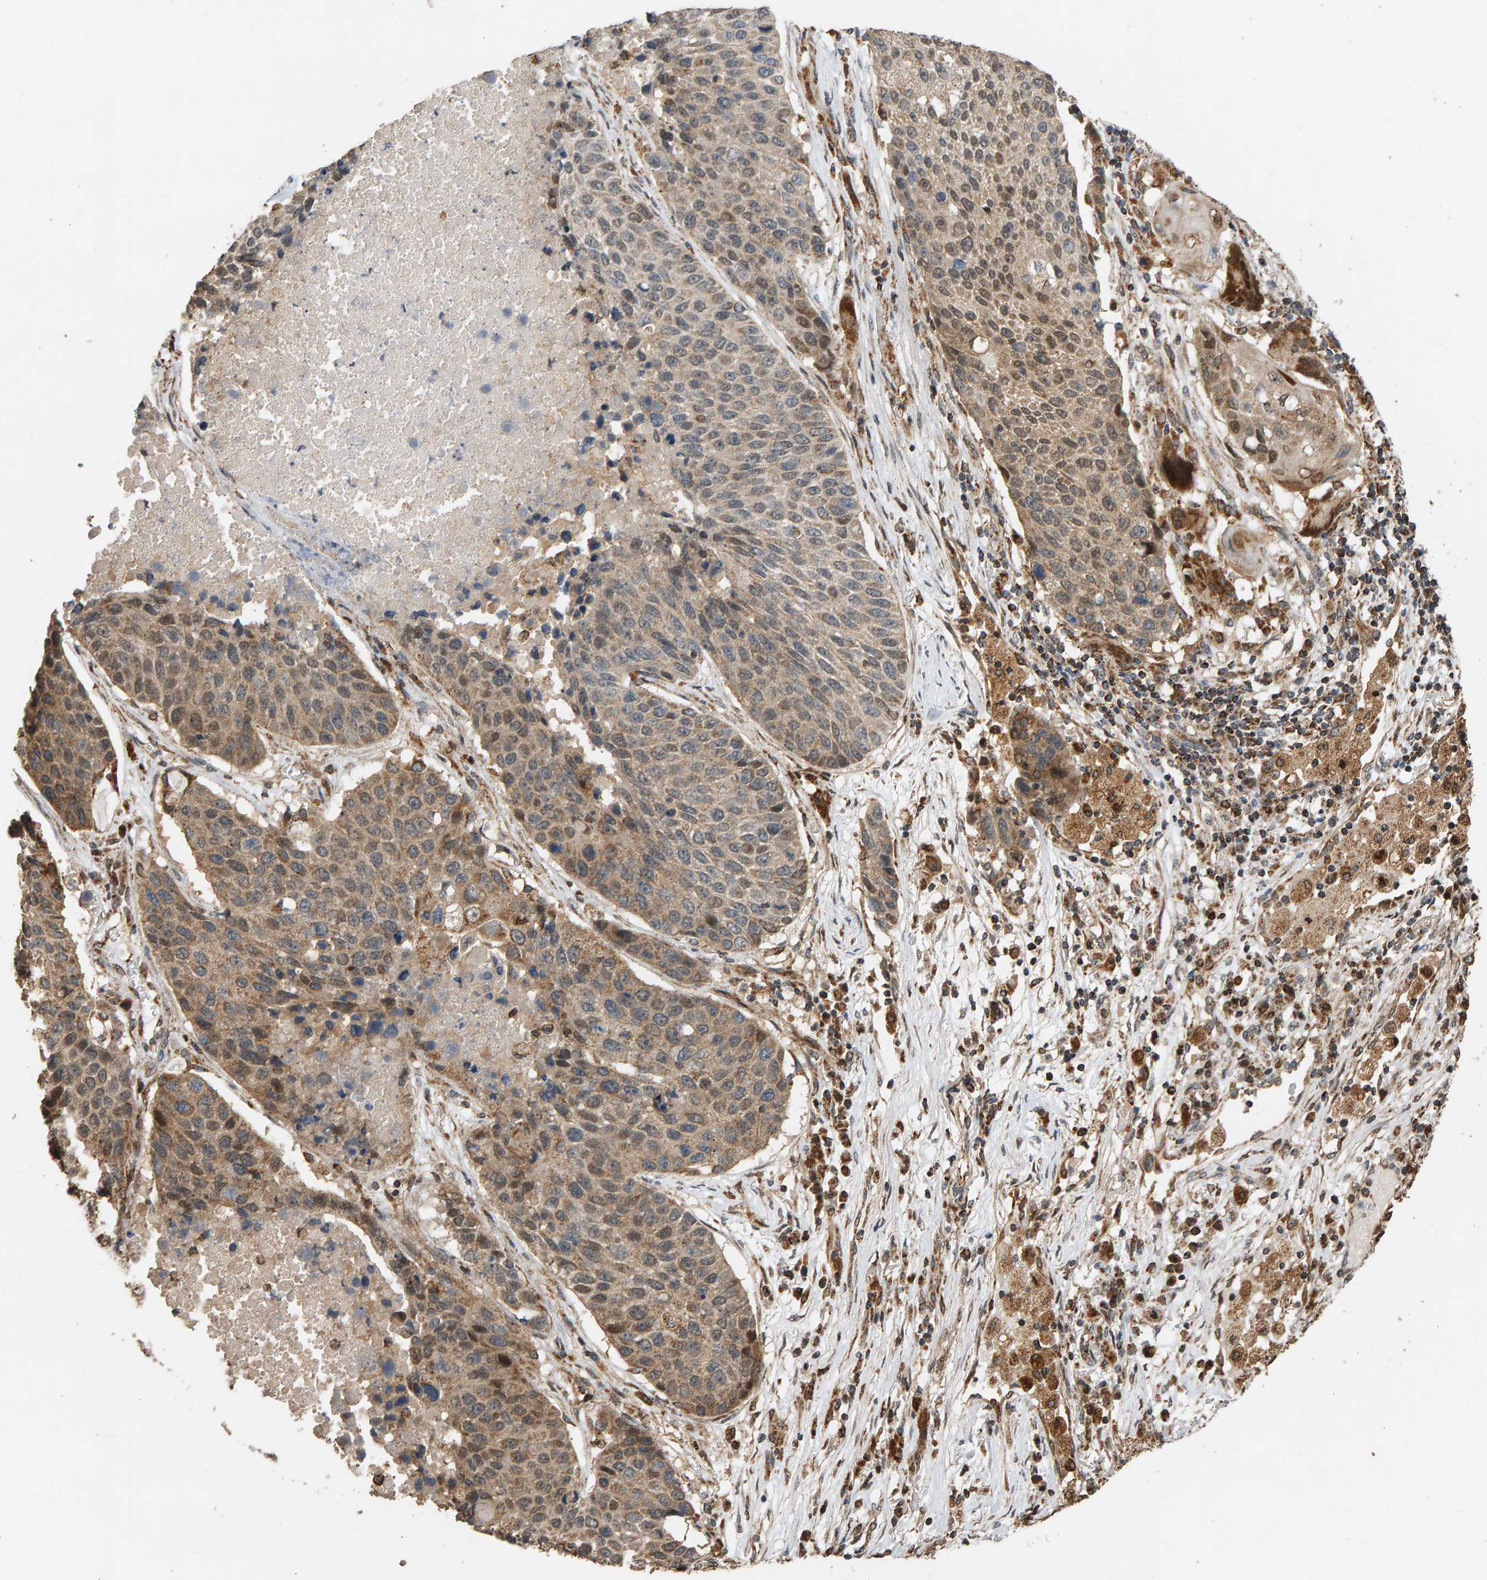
{"staining": {"intensity": "moderate", "quantity": ">75%", "location": "cytoplasmic/membranous,nuclear"}, "tissue": "lung cancer", "cell_type": "Tumor cells", "image_type": "cancer", "snomed": [{"axis": "morphology", "description": "Squamous cell carcinoma, NOS"}, {"axis": "topography", "description": "Lung"}], "caption": "High-power microscopy captured an IHC image of lung cancer (squamous cell carcinoma), revealing moderate cytoplasmic/membranous and nuclear expression in approximately >75% of tumor cells.", "gene": "GSTK1", "patient": {"sex": "male", "age": 61}}